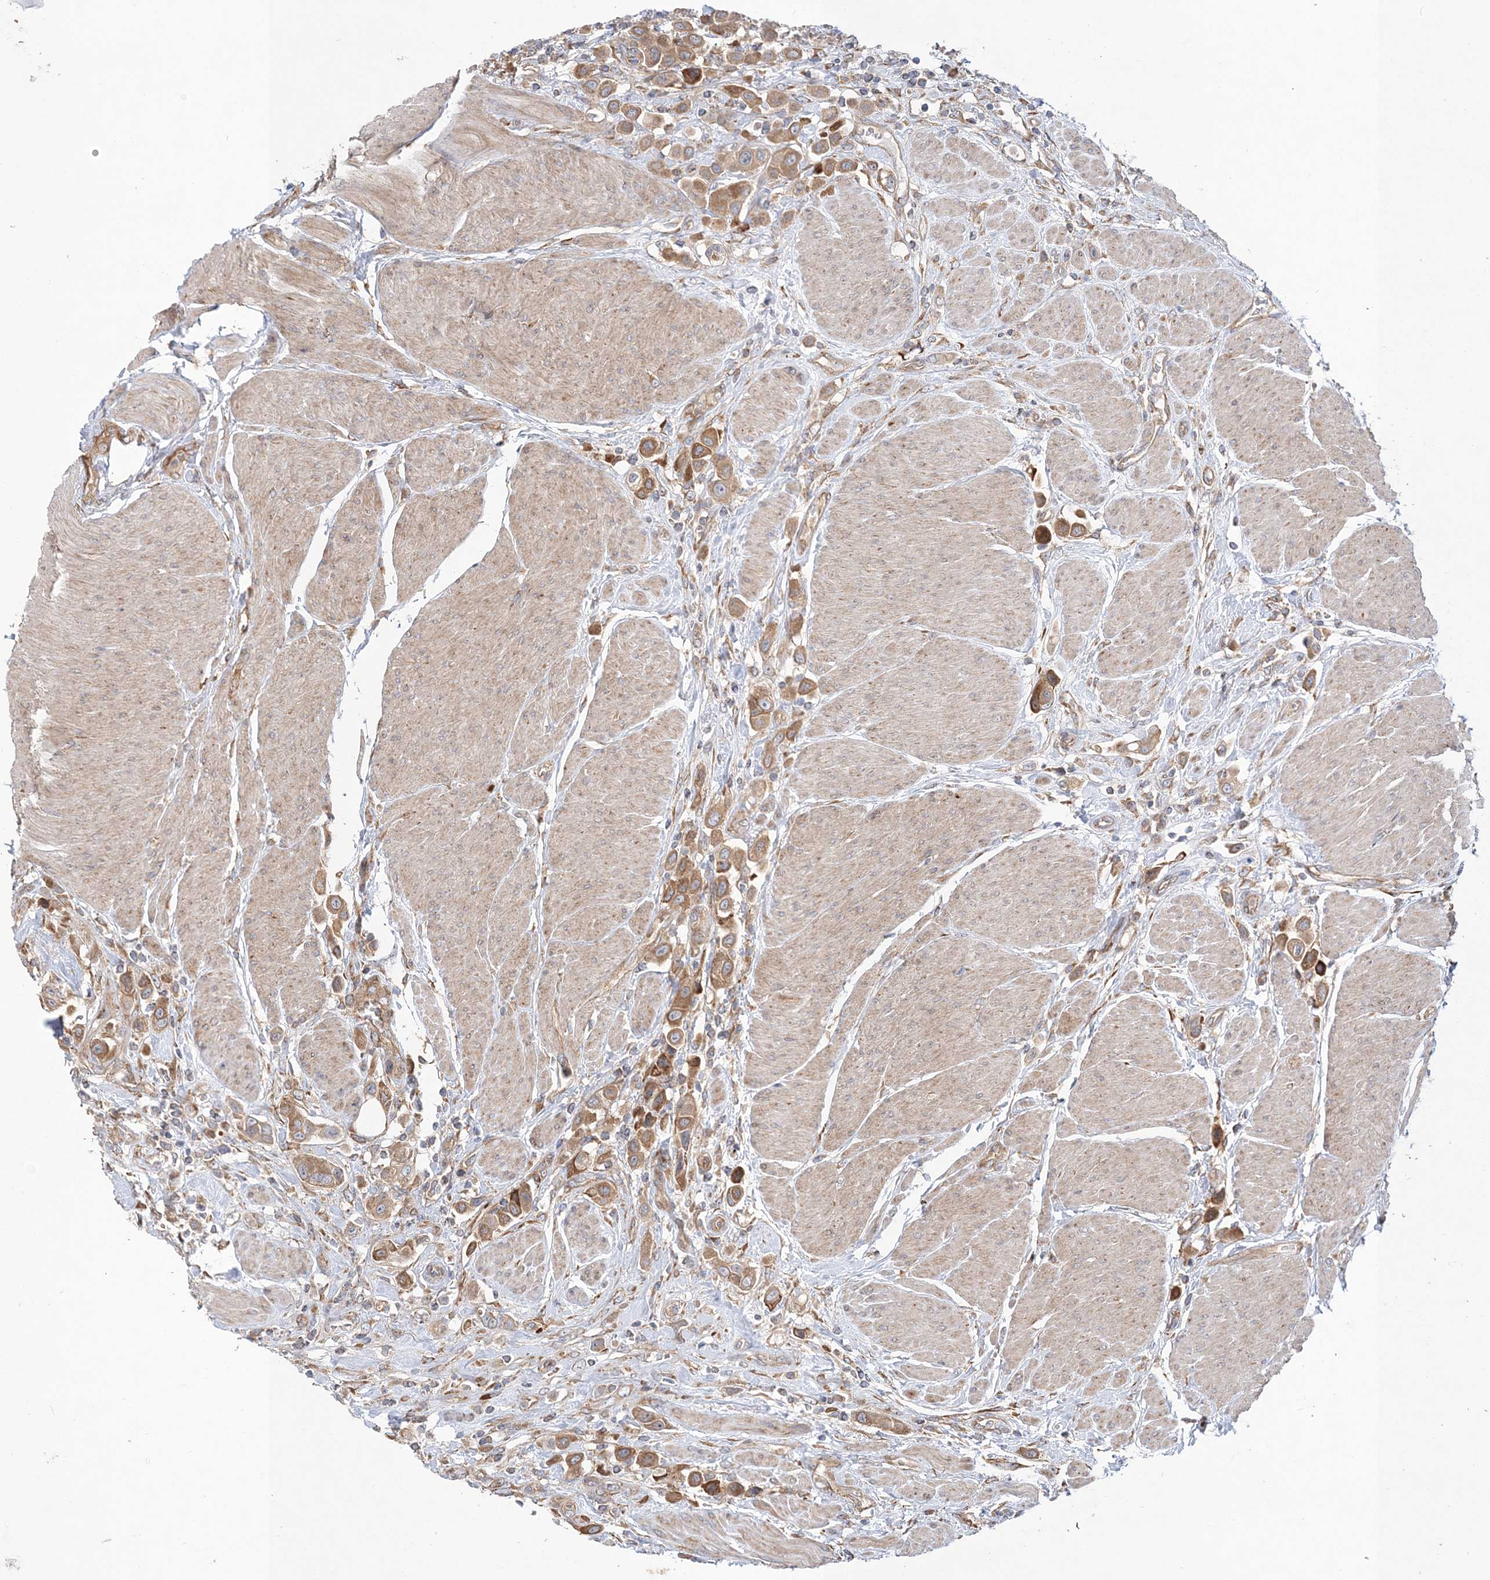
{"staining": {"intensity": "moderate", "quantity": ">75%", "location": "cytoplasmic/membranous"}, "tissue": "urothelial cancer", "cell_type": "Tumor cells", "image_type": "cancer", "snomed": [{"axis": "morphology", "description": "Urothelial carcinoma, High grade"}, {"axis": "topography", "description": "Urinary bladder"}], "caption": "A brown stain highlights moderate cytoplasmic/membranous expression of a protein in human urothelial cancer tumor cells. The protein of interest is stained brown, and the nuclei are stained in blue (DAB (3,3'-diaminobenzidine) IHC with brightfield microscopy, high magnification).", "gene": "ZFYVE16", "patient": {"sex": "male", "age": 50}}